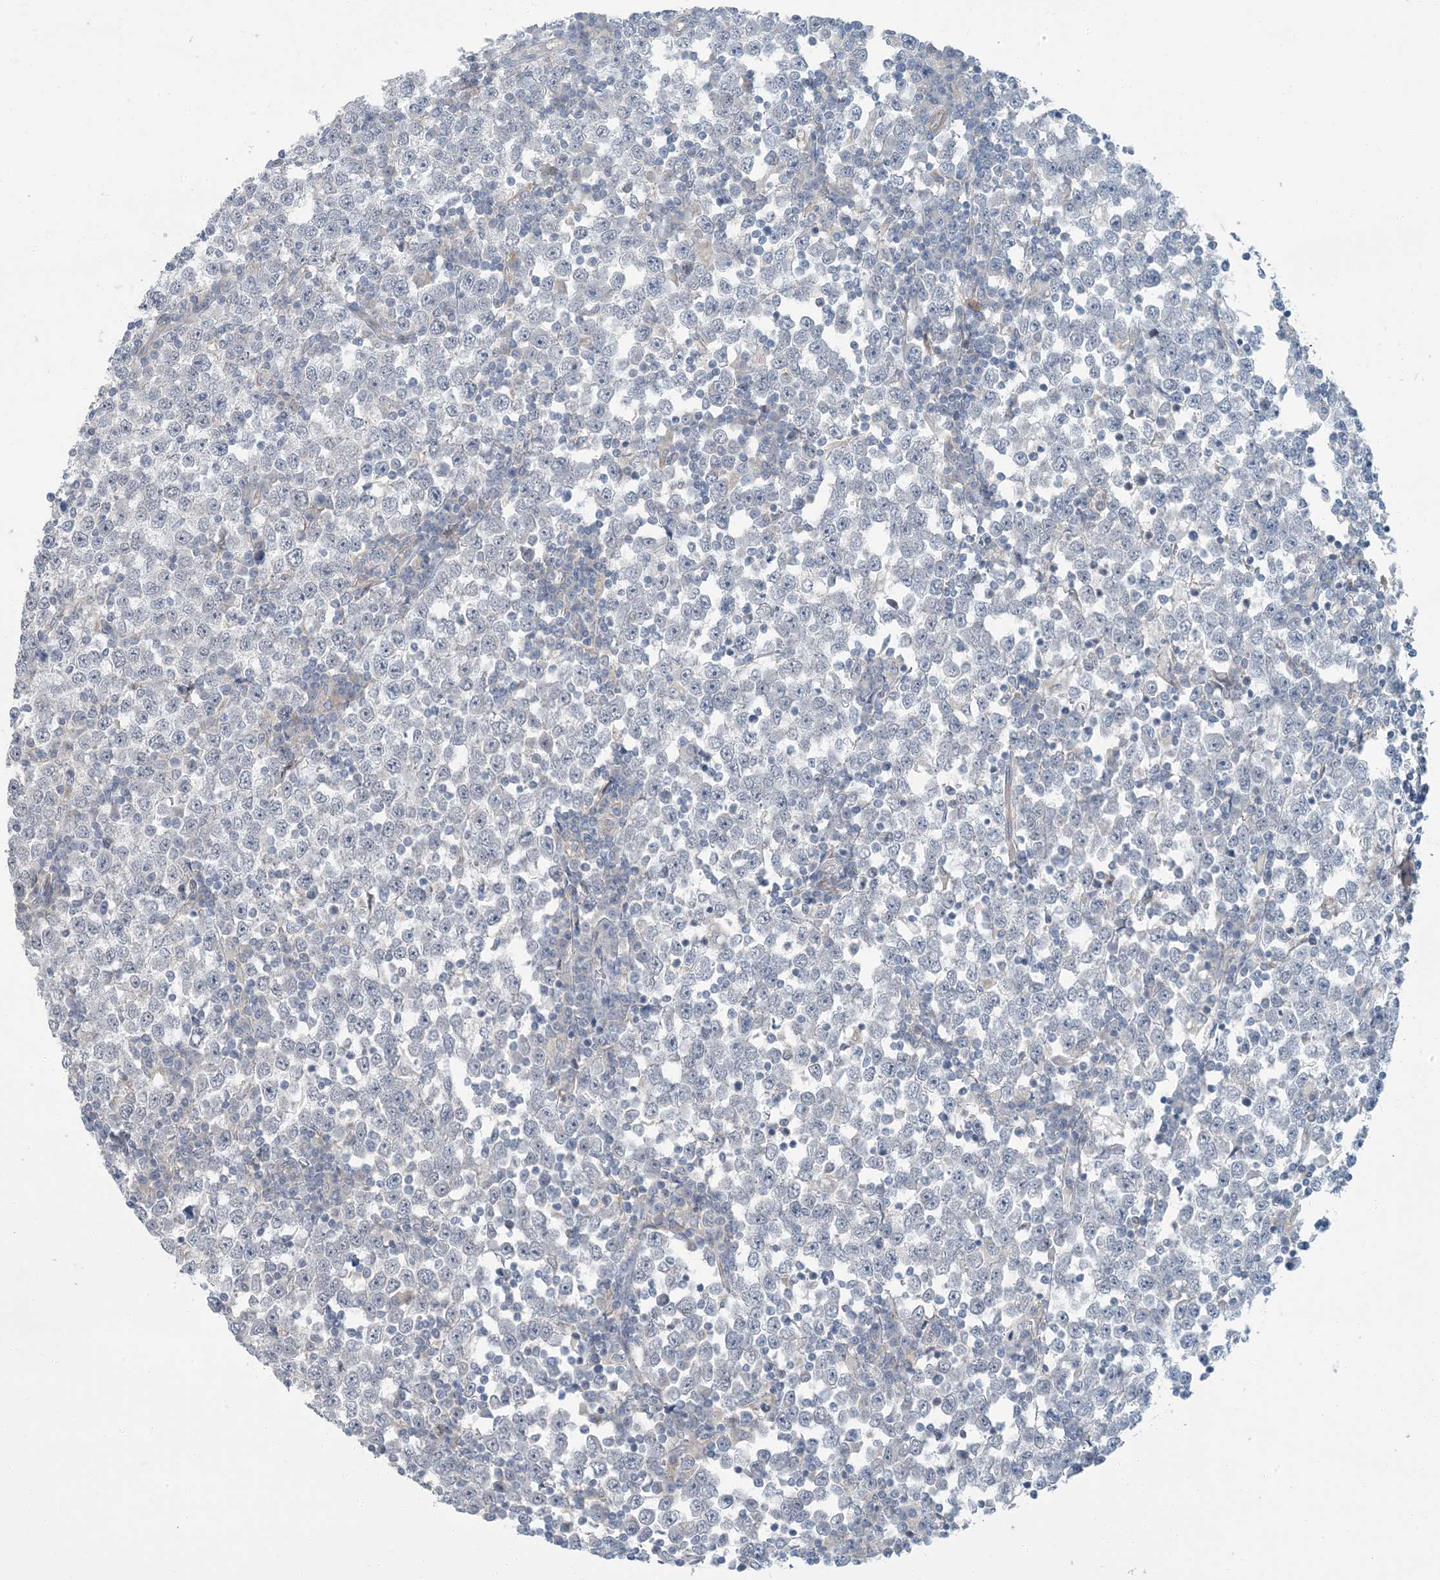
{"staining": {"intensity": "negative", "quantity": "none", "location": "none"}, "tissue": "testis cancer", "cell_type": "Tumor cells", "image_type": "cancer", "snomed": [{"axis": "morphology", "description": "Seminoma, NOS"}, {"axis": "topography", "description": "Testis"}], "caption": "IHC of testis cancer demonstrates no staining in tumor cells. Nuclei are stained in blue.", "gene": "EPHA4", "patient": {"sex": "male", "age": 65}}